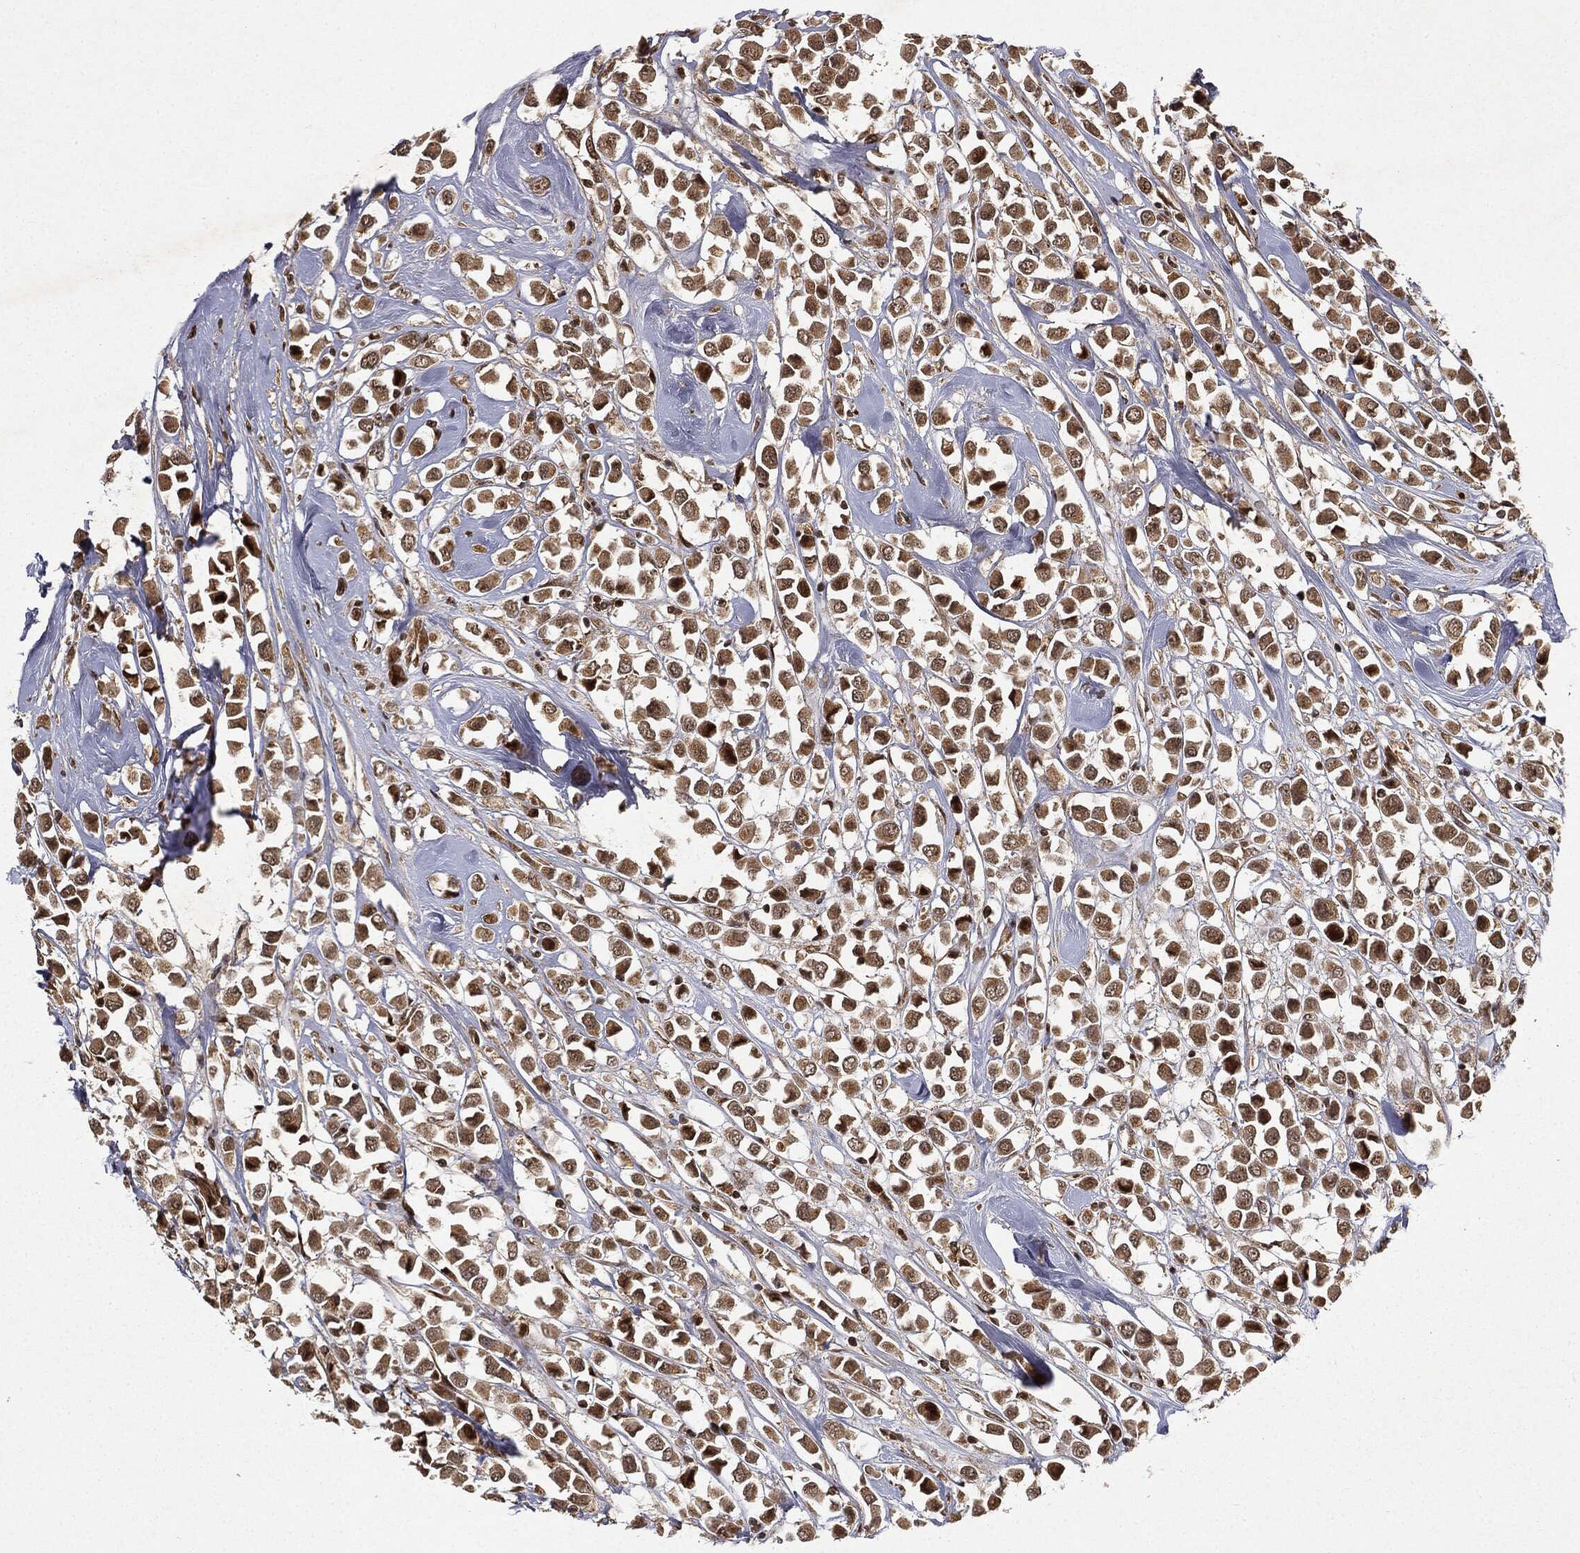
{"staining": {"intensity": "moderate", "quantity": ">75%", "location": "cytoplasmic/membranous"}, "tissue": "breast cancer", "cell_type": "Tumor cells", "image_type": "cancer", "snomed": [{"axis": "morphology", "description": "Duct carcinoma"}, {"axis": "topography", "description": "Breast"}], "caption": "Immunohistochemical staining of human intraductal carcinoma (breast) exhibits moderate cytoplasmic/membranous protein expression in approximately >75% of tumor cells.", "gene": "ZNHIT6", "patient": {"sex": "female", "age": 61}}